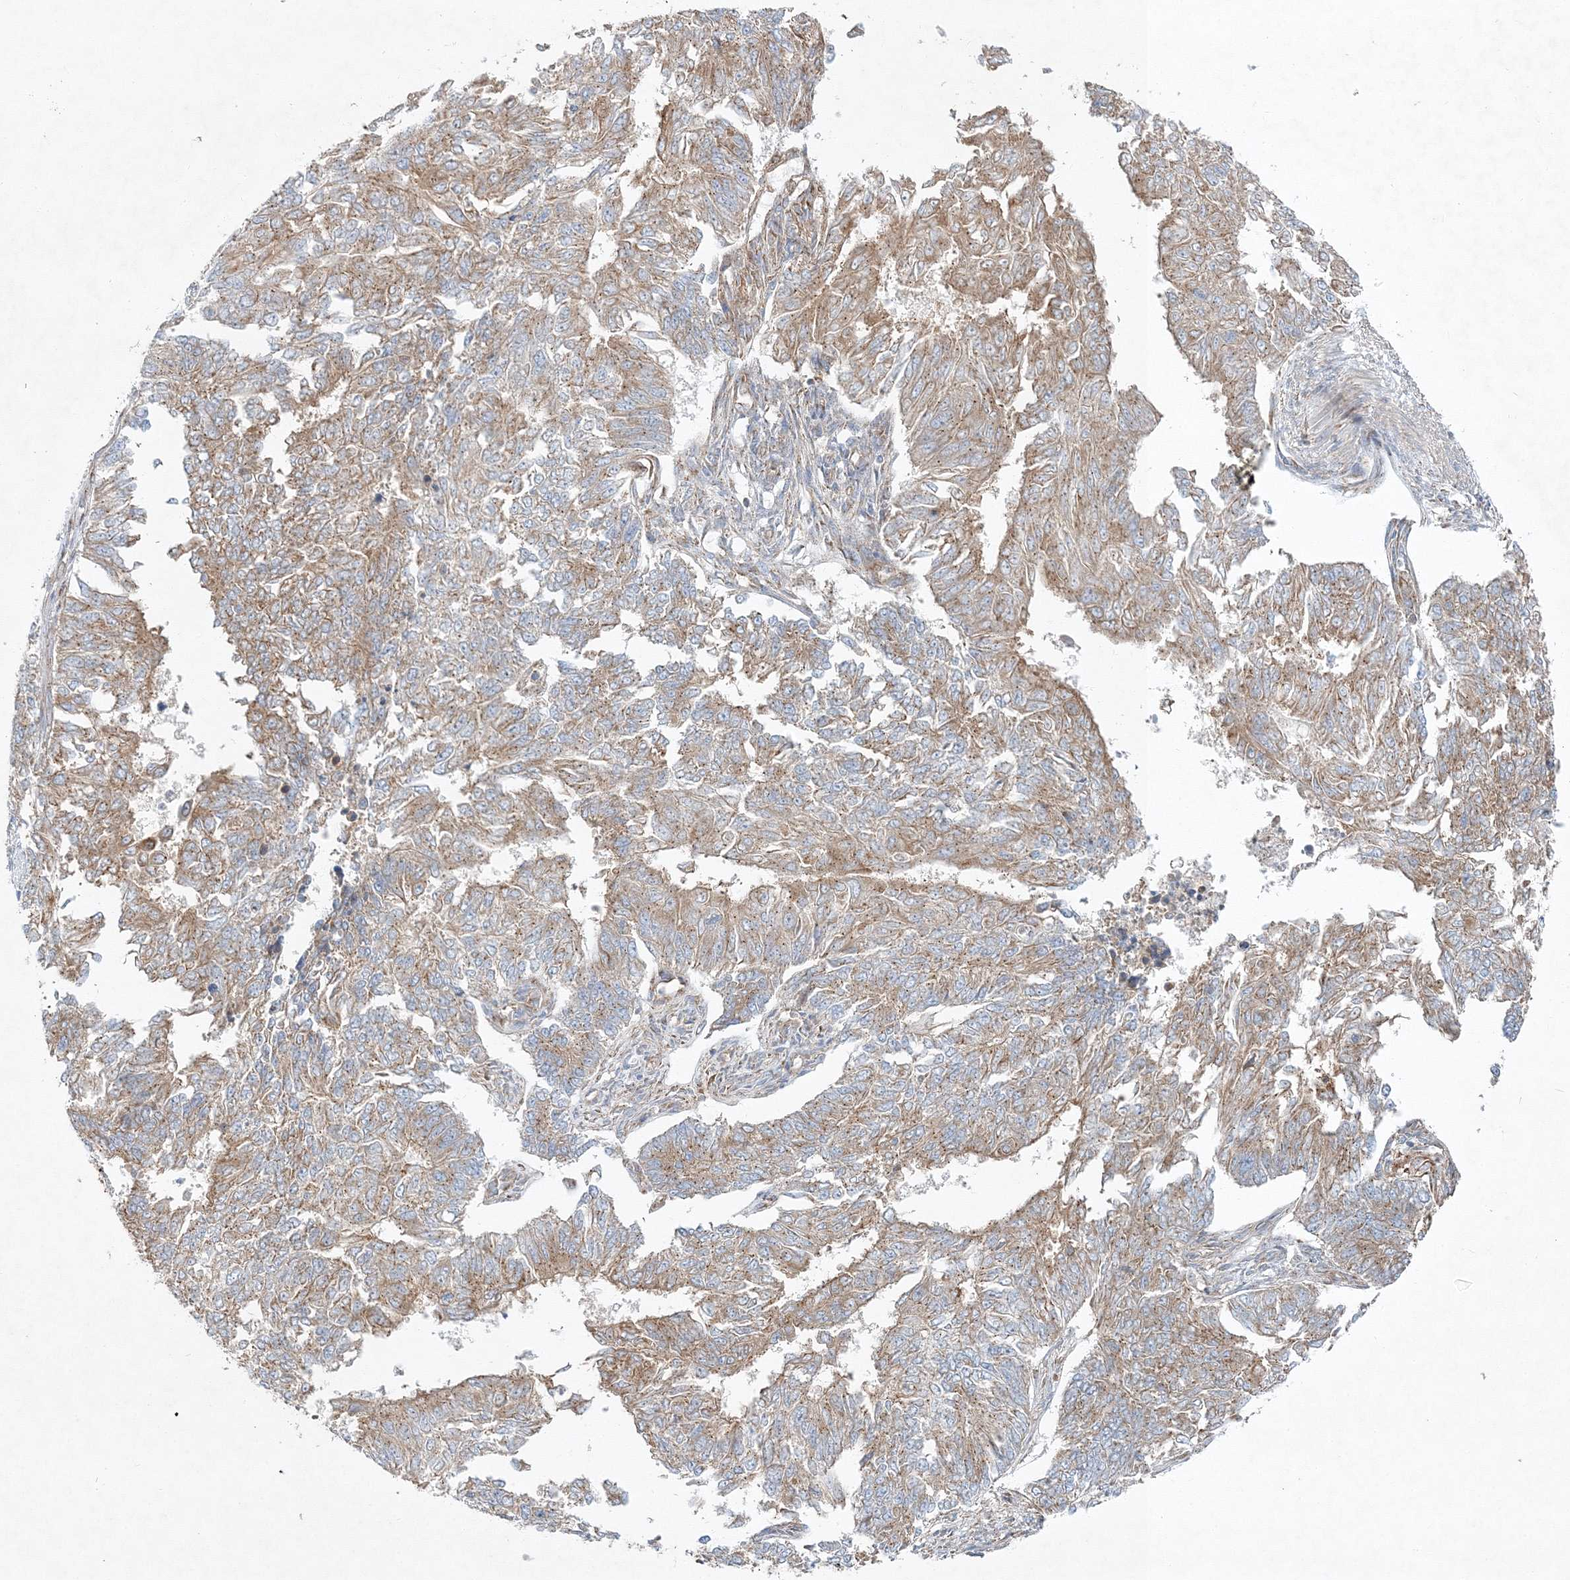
{"staining": {"intensity": "moderate", "quantity": ">75%", "location": "cytoplasmic/membranous"}, "tissue": "endometrial cancer", "cell_type": "Tumor cells", "image_type": "cancer", "snomed": [{"axis": "morphology", "description": "Adenocarcinoma, NOS"}, {"axis": "topography", "description": "Endometrium"}], "caption": "The histopathology image demonstrates a brown stain indicating the presence of a protein in the cytoplasmic/membranous of tumor cells in endometrial adenocarcinoma.", "gene": "SEC23IP", "patient": {"sex": "female", "age": 32}}